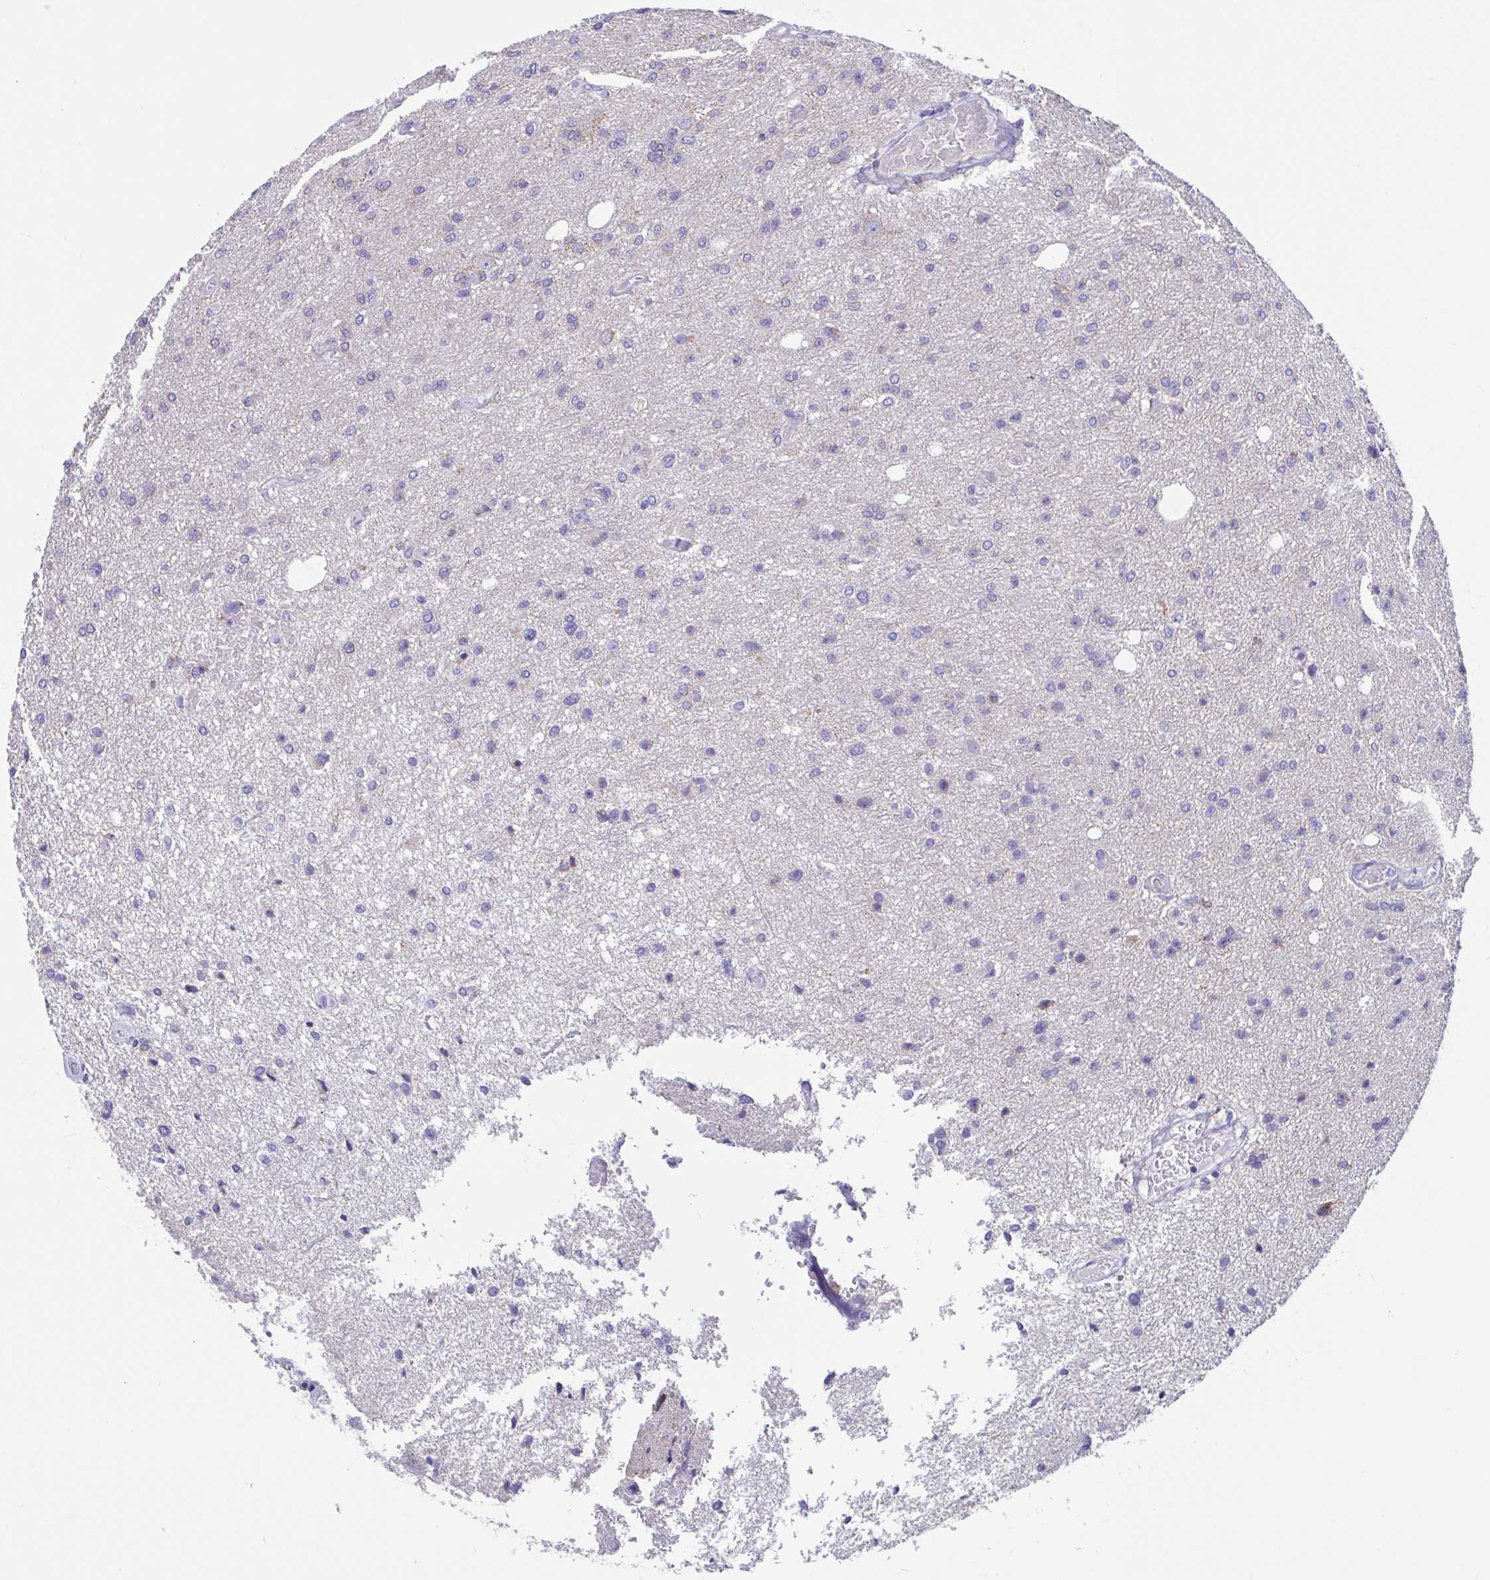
{"staining": {"intensity": "negative", "quantity": "none", "location": "none"}, "tissue": "glioma", "cell_type": "Tumor cells", "image_type": "cancer", "snomed": [{"axis": "morphology", "description": "Glioma, malignant, Low grade"}, {"axis": "topography", "description": "Brain"}], "caption": "A histopathology image of human glioma is negative for staining in tumor cells.", "gene": "OR13A1", "patient": {"sex": "male", "age": 26}}